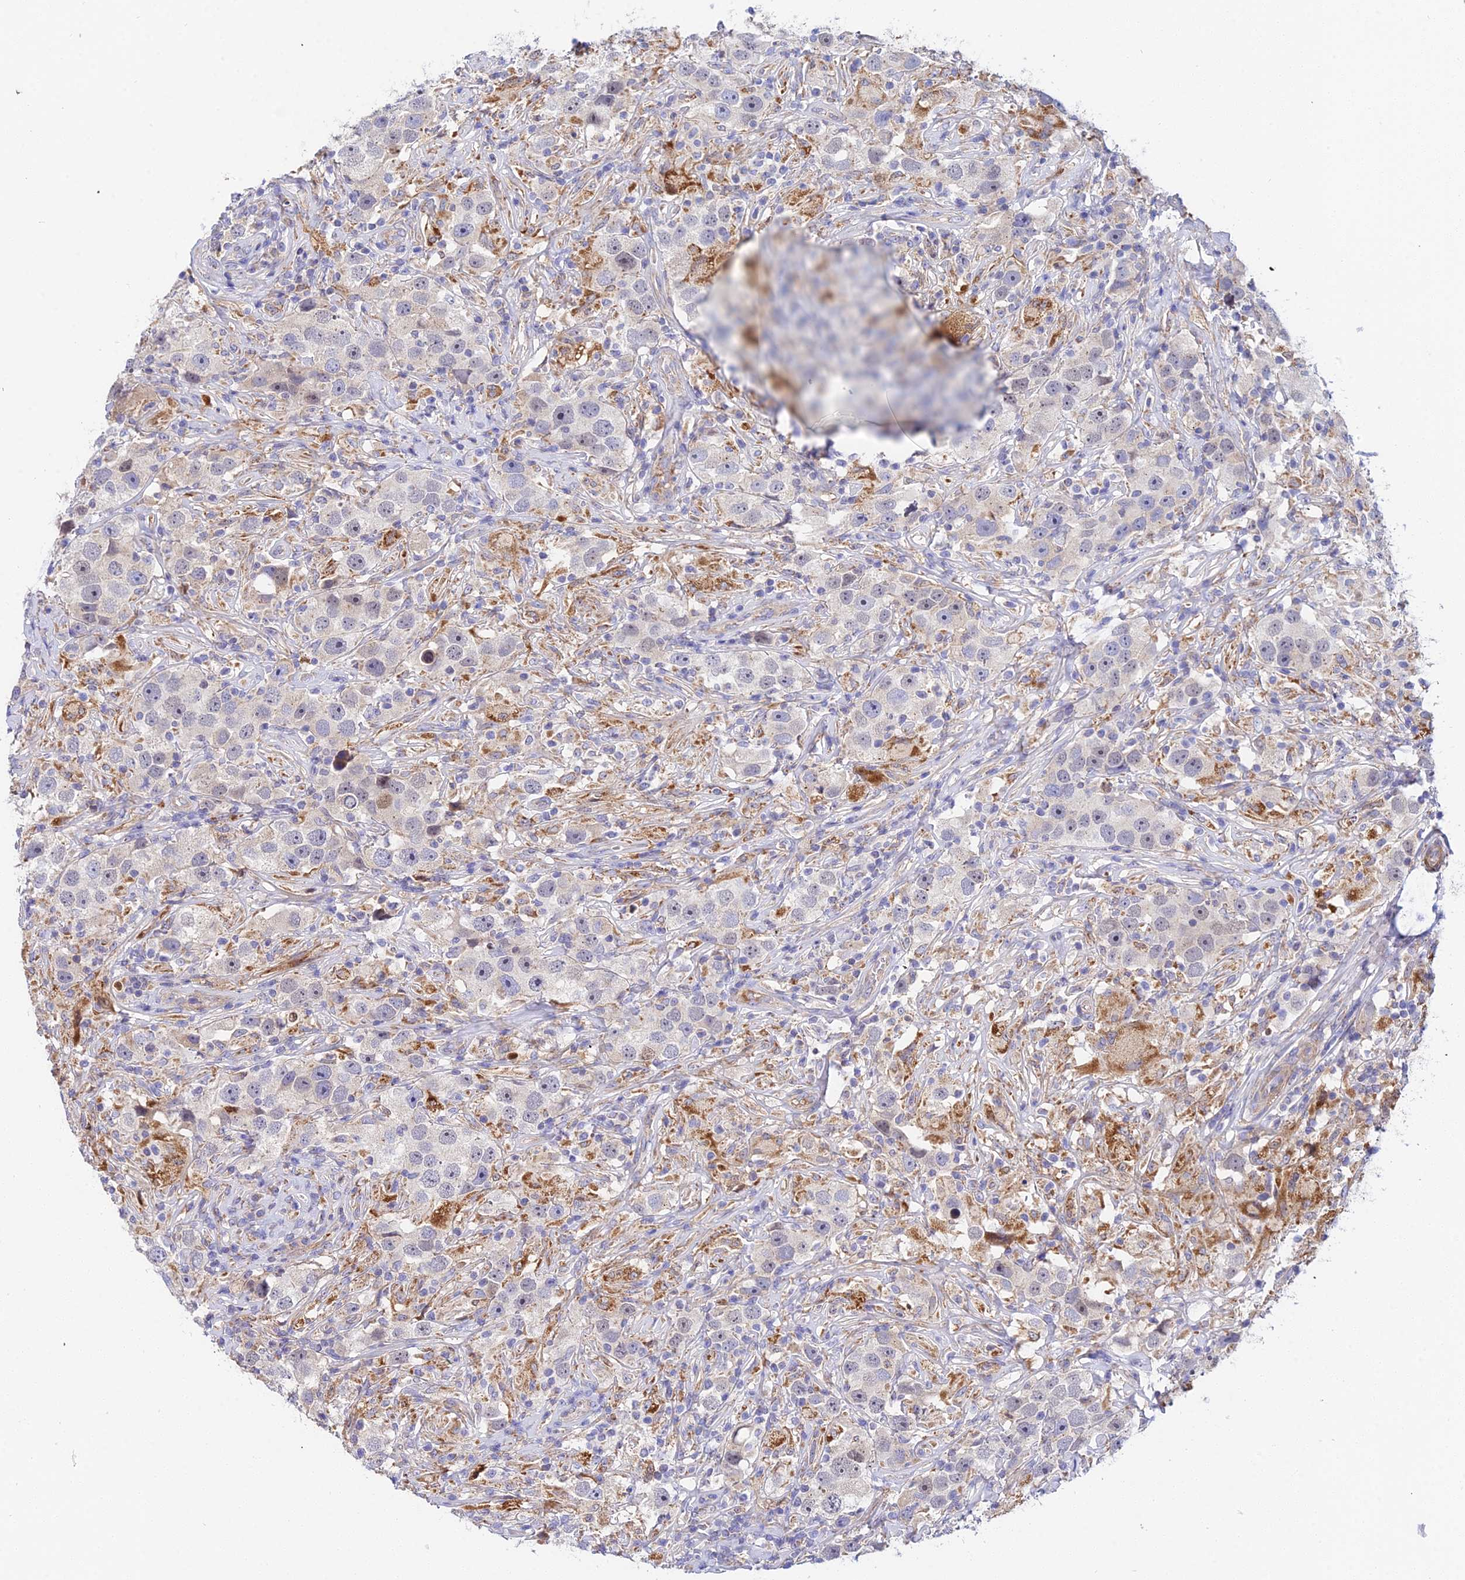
{"staining": {"intensity": "negative", "quantity": "none", "location": "none"}, "tissue": "testis cancer", "cell_type": "Tumor cells", "image_type": "cancer", "snomed": [{"axis": "morphology", "description": "Seminoma, NOS"}, {"axis": "topography", "description": "Testis"}], "caption": "Tumor cells are negative for brown protein staining in testis cancer.", "gene": "ACOT2", "patient": {"sex": "male", "age": 49}}